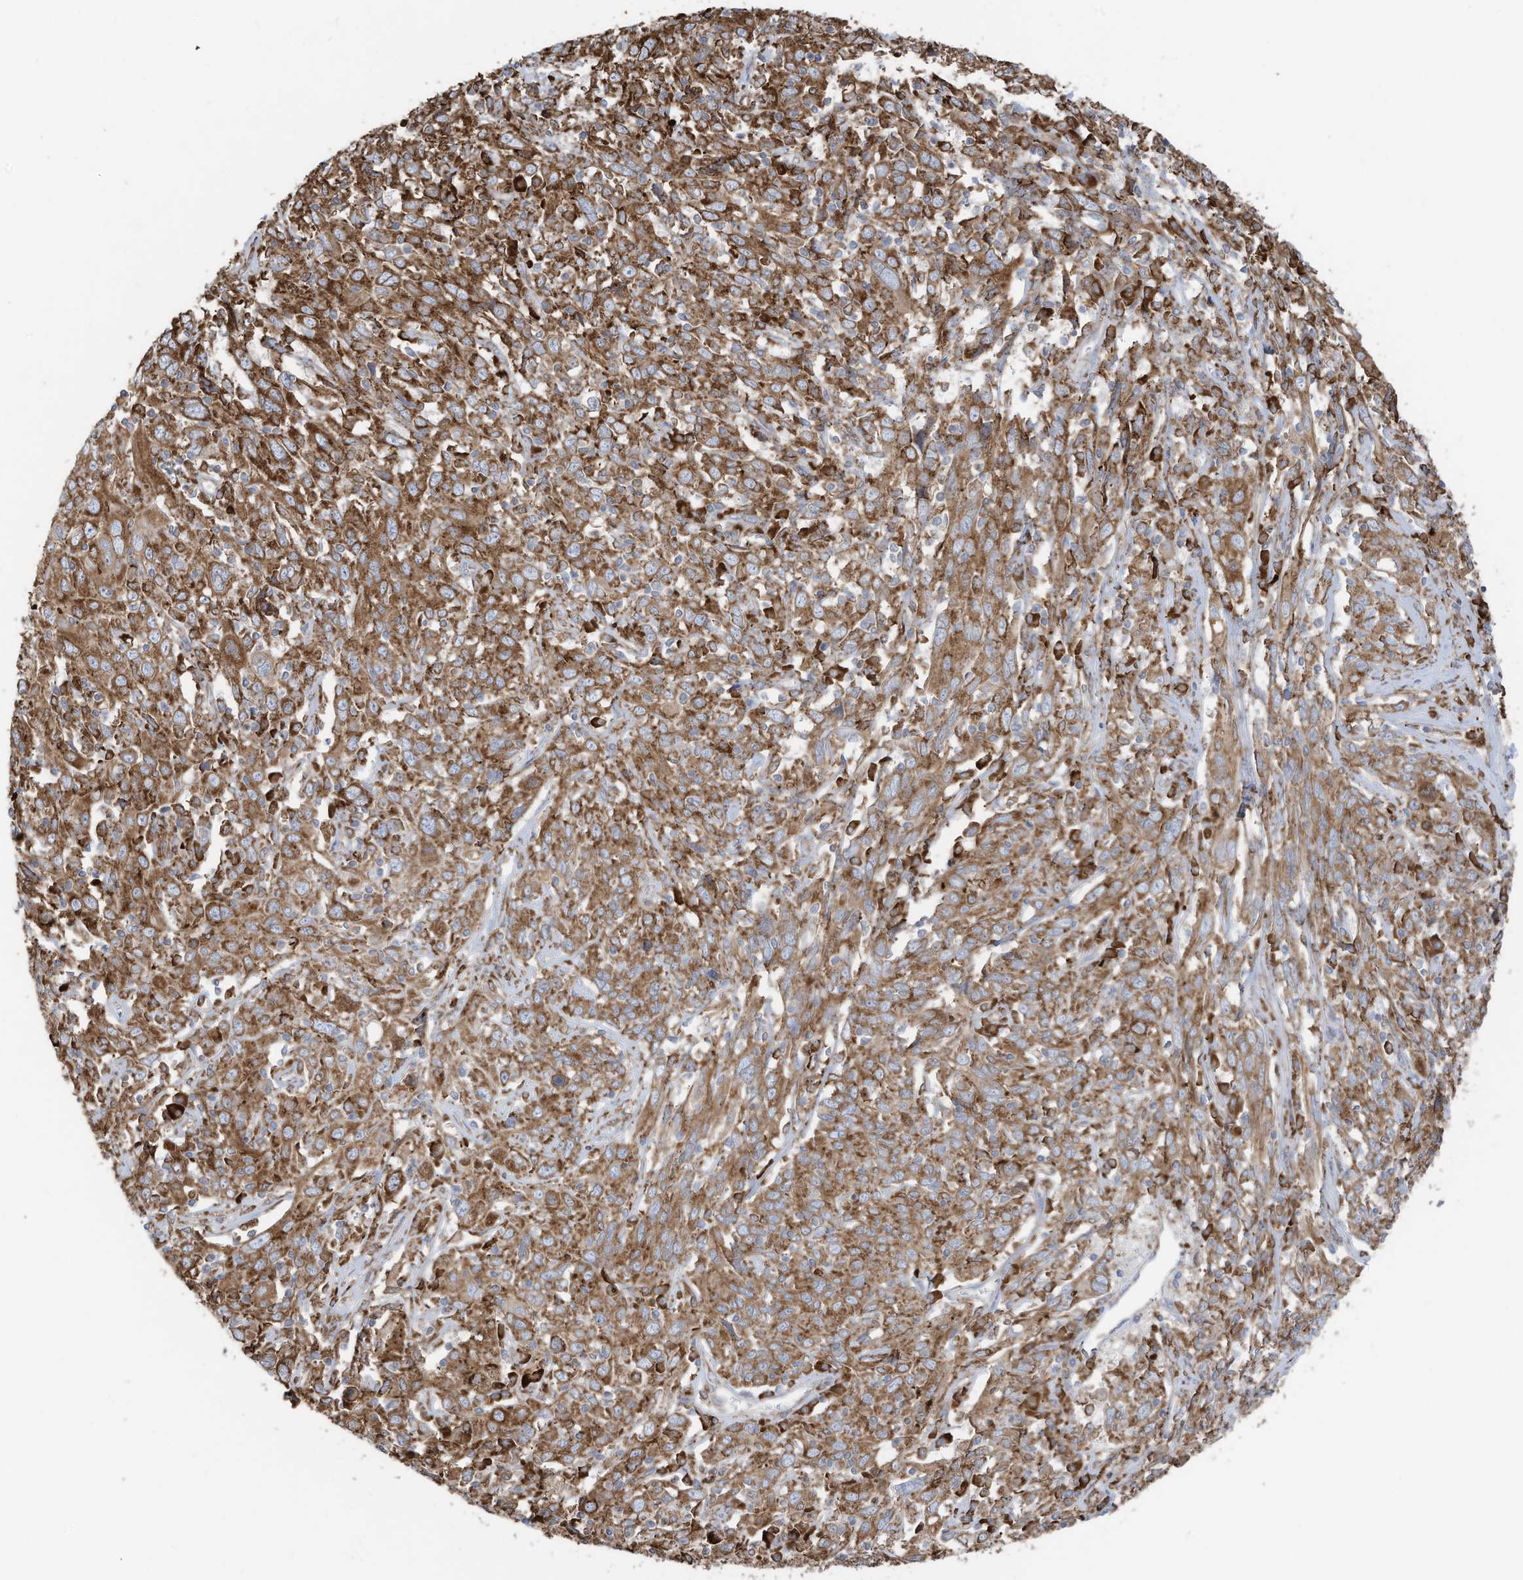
{"staining": {"intensity": "moderate", "quantity": ">75%", "location": "cytoplasmic/membranous"}, "tissue": "cervical cancer", "cell_type": "Tumor cells", "image_type": "cancer", "snomed": [{"axis": "morphology", "description": "Squamous cell carcinoma, NOS"}, {"axis": "topography", "description": "Cervix"}], "caption": "Human squamous cell carcinoma (cervical) stained with a brown dye demonstrates moderate cytoplasmic/membranous positive staining in approximately >75% of tumor cells.", "gene": "ZNF354C", "patient": {"sex": "female", "age": 46}}